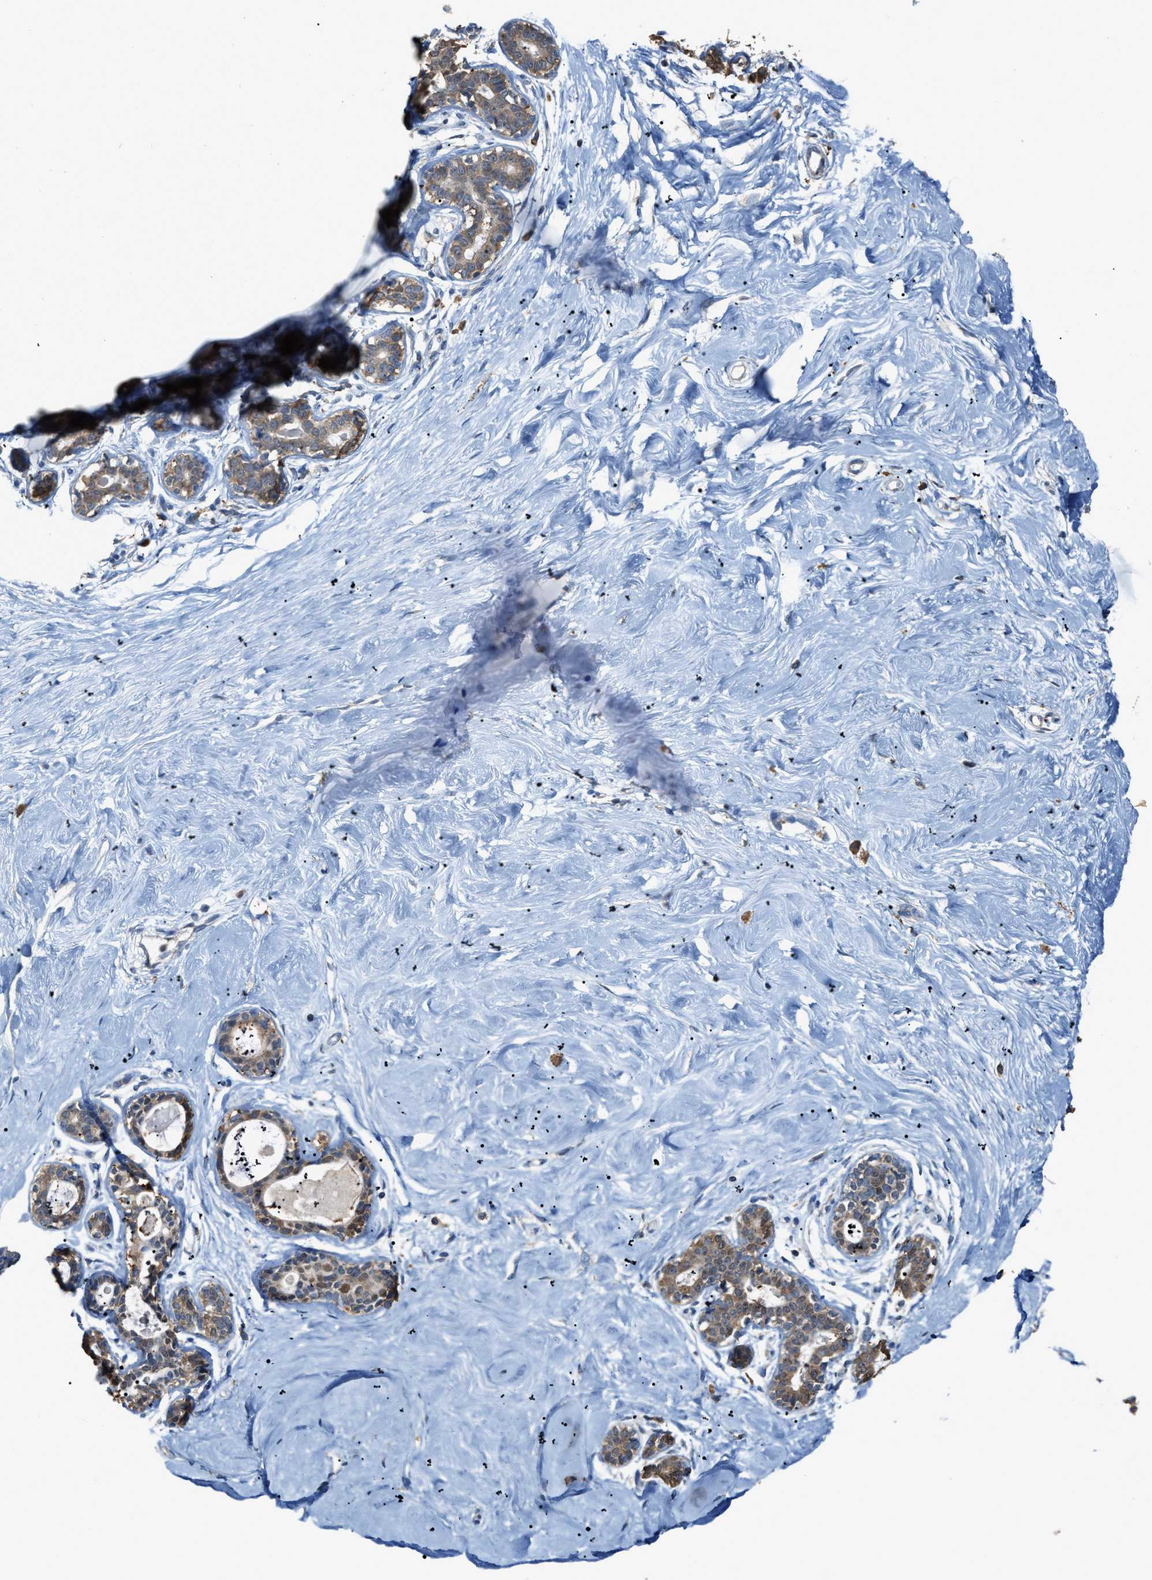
{"staining": {"intensity": "negative", "quantity": "none", "location": "none"}, "tissue": "breast", "cell_type": "Adipocytes", "image_type": "normal", "snomed": [{"axis": "morphology", "description": "Normal tissue, NOS"}, {"axis": "topography", "description": "Breast"}], "caption": "IHC photomicrograph of benign breast: human breast stained with DAB shows no significant protein positivity in adipocytes. (IHC, brightfield microscopy, high magnification).", "gene": "GCN1", "patient": {"sex": "female", "age": 23}}